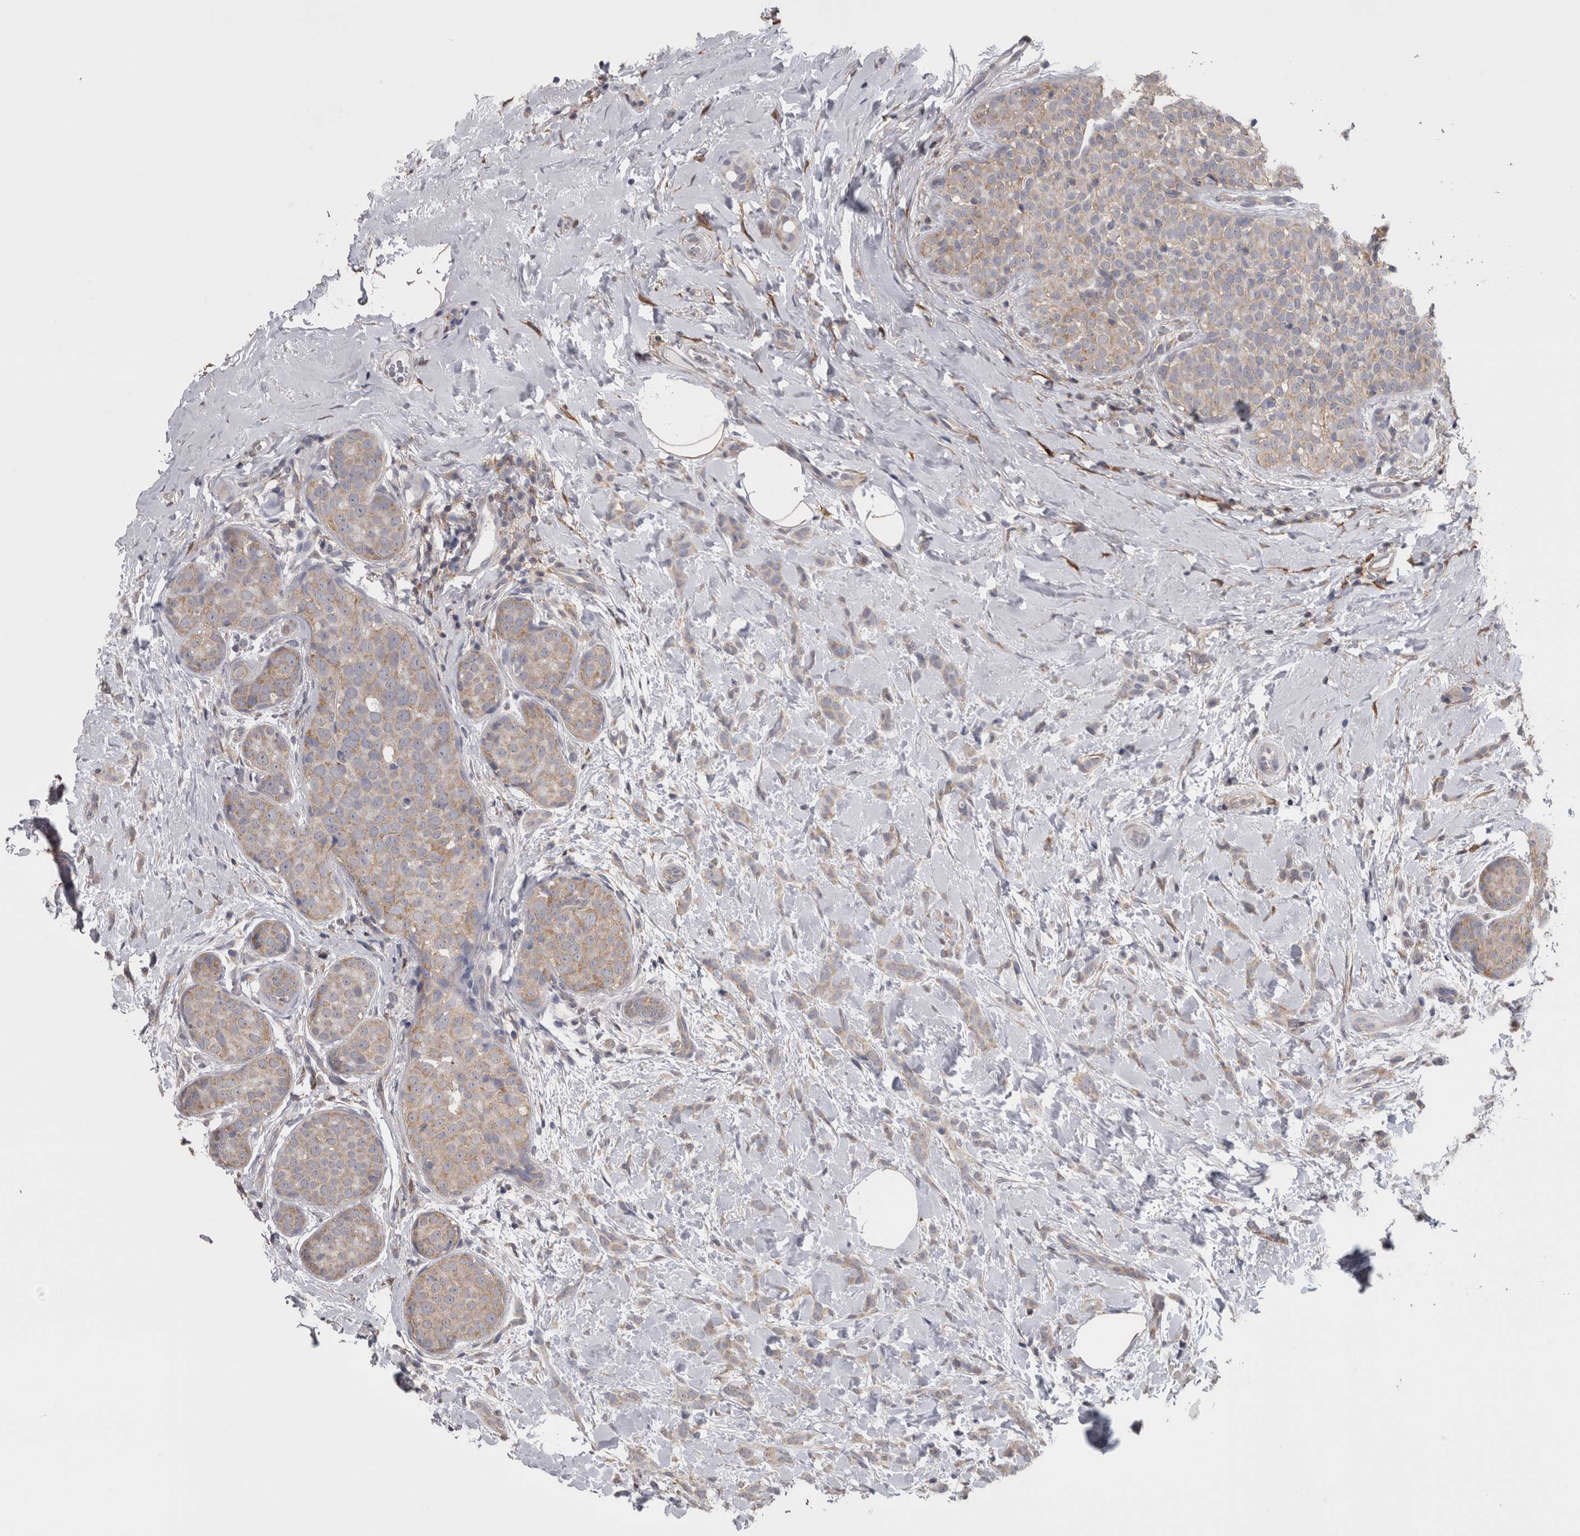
{"staining": {"intensity": "weak", "quantity": "25%-75%", "location": "cytoplasmic/membranous"}, "tissue": "breast cancer", "cell_type": "Tumor cells", "image_type": "cancer", "snomed": [{"axis": "morphology", "description": "Lobular carcinoma, in situ"}, {"axis": "morphology", "description": "Lobular carcinoma"}, {"axis": "topography", "description": "Breast"}], "caption": "DAB immunohistochemical staining of lobular carcinoma in situ (breast) shows weak cytoplasmic/membranous protein positivity in about 25%-75% of tumor cells.", "gene": "DDX6", "patient": {"sex": "female", "age": 41}}